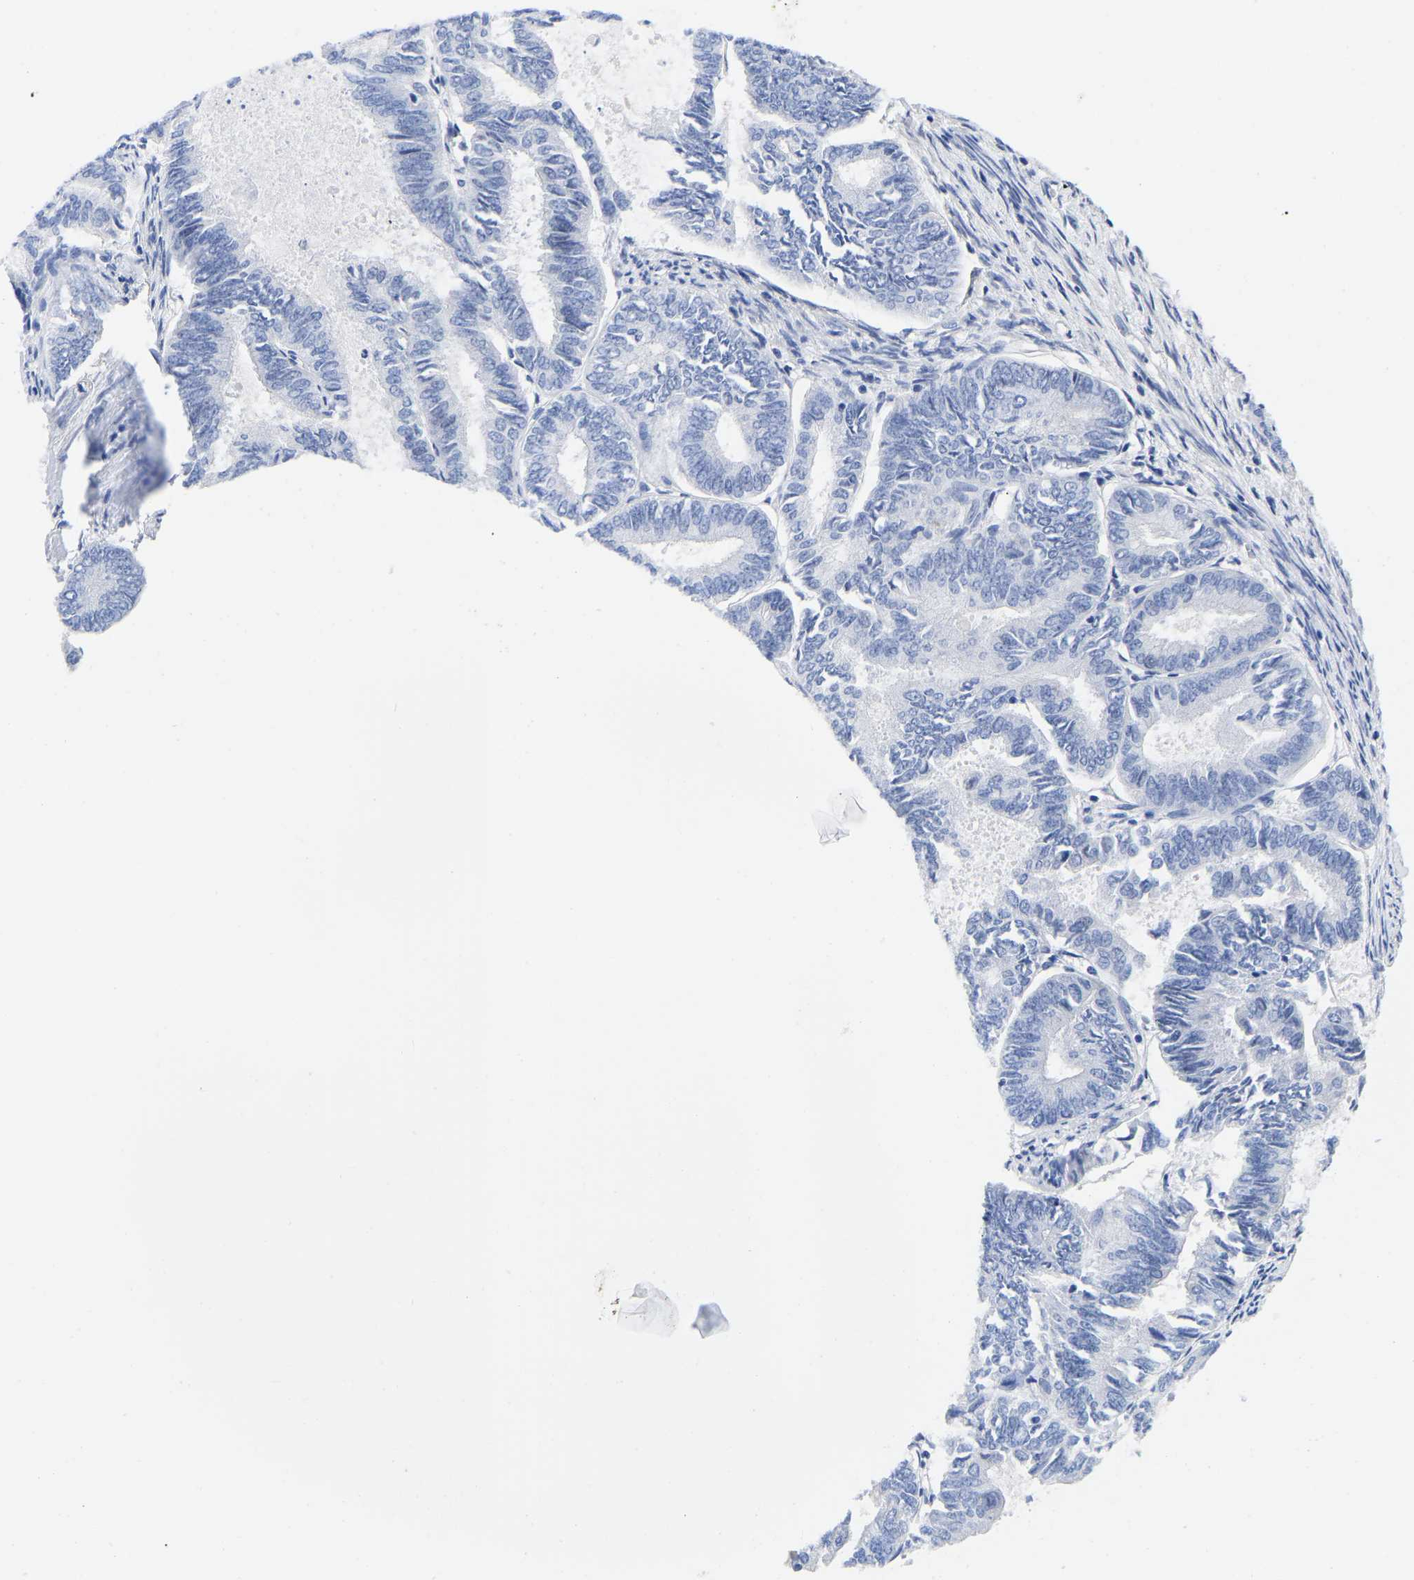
{"staining": {"intensity": "negative", "quantity": "none", "location": "none"}, "tissue": "endometrial cancer", "cell_type": "Tumor cells", "image_type": "cancer", "snomed": [{"axis": "morphology", "description": "Adenocarcinoma, NOS"}, {"axis": "topography", "description": "Endometrium"}], "caption": "This is an immunohistochemistry (IHC) histopathology image of endometrial adenocarcinoma. There is no expression in tumor cells.", "gene": "GPA33", "patient": {"sex": "female", "age": 86}}